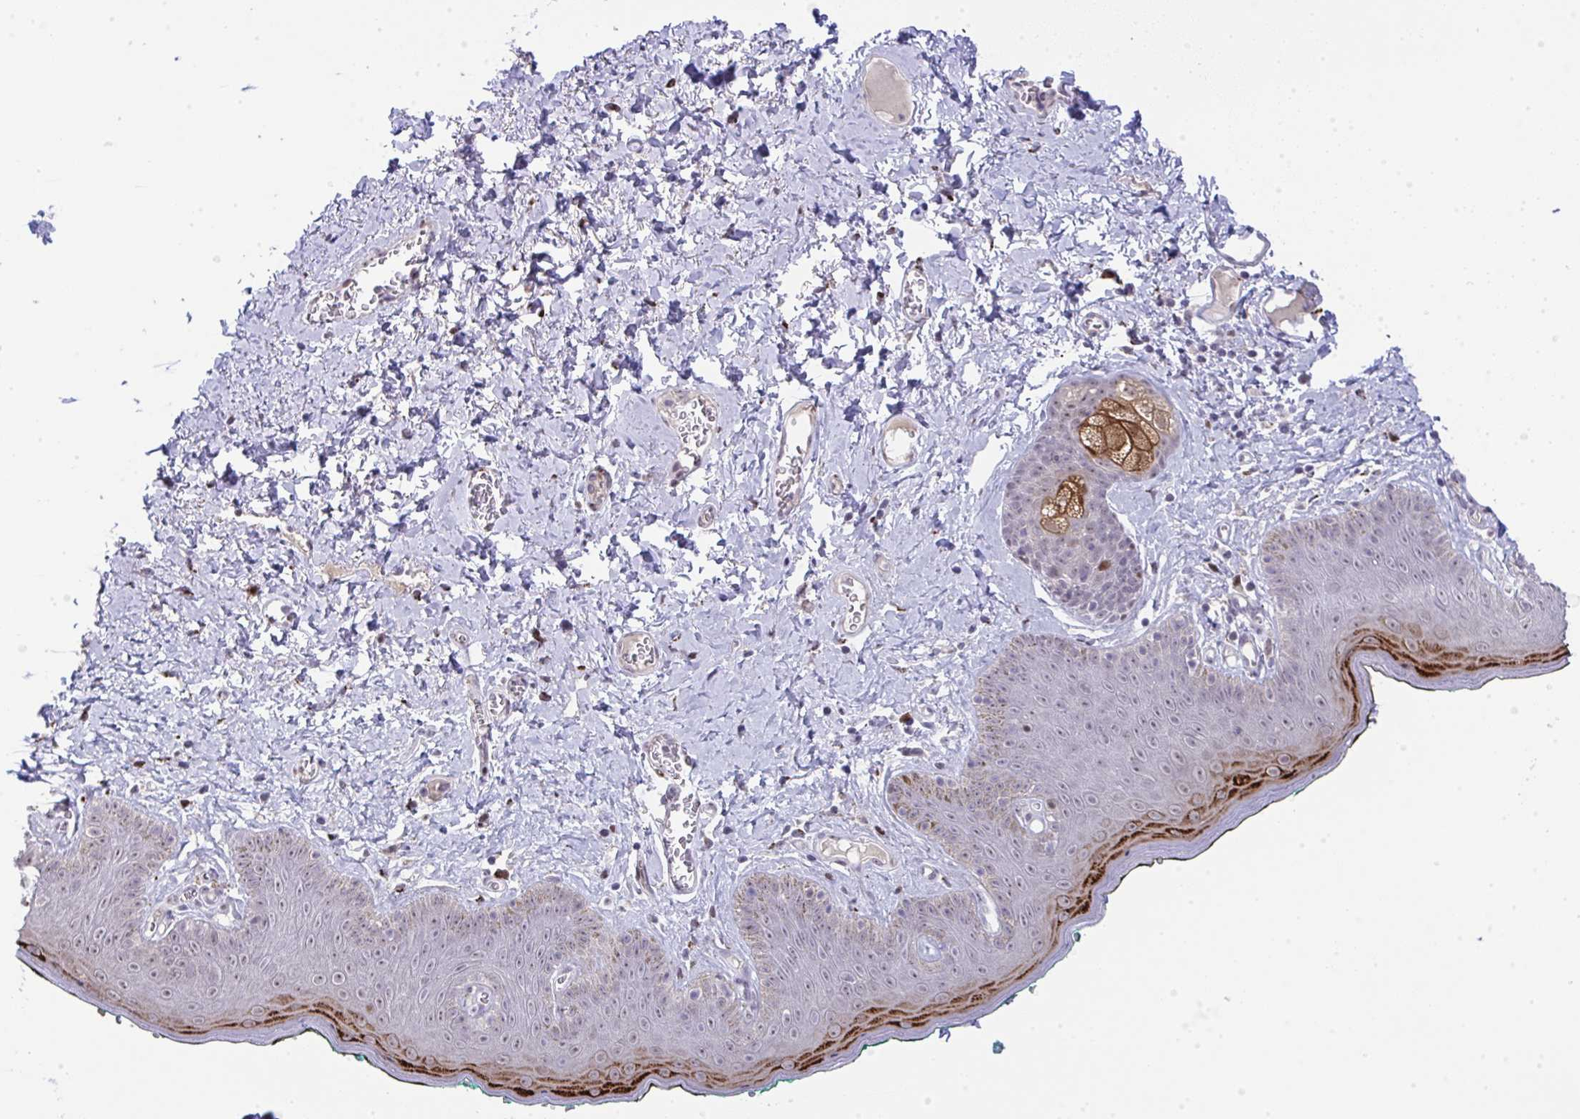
{"staining": {"intensity": "strong", "quantity": "25%-75%", "location": "cytoplasmic/membranous,nuclear"}, "tissue": "skin", "cell_type": "Epidermal cells", "image_type": "normal", "snomed": [{"axis": "morphology", "description": "Normal tissue, NOS"}, {"axis": "topography", "description": "Vulva"}, {"axis": "topography", "description": "Peripheral nerve tissue"}], "caption": "Immunohistochemistry (IHC) of benign skin reveals high levels of strong cytoplasmic/membranous,nuclear staining in approximately 25%-75% of epidermal cells.", "gene": "GALNT16", "patient": {"sex": "female", "age": 66}}